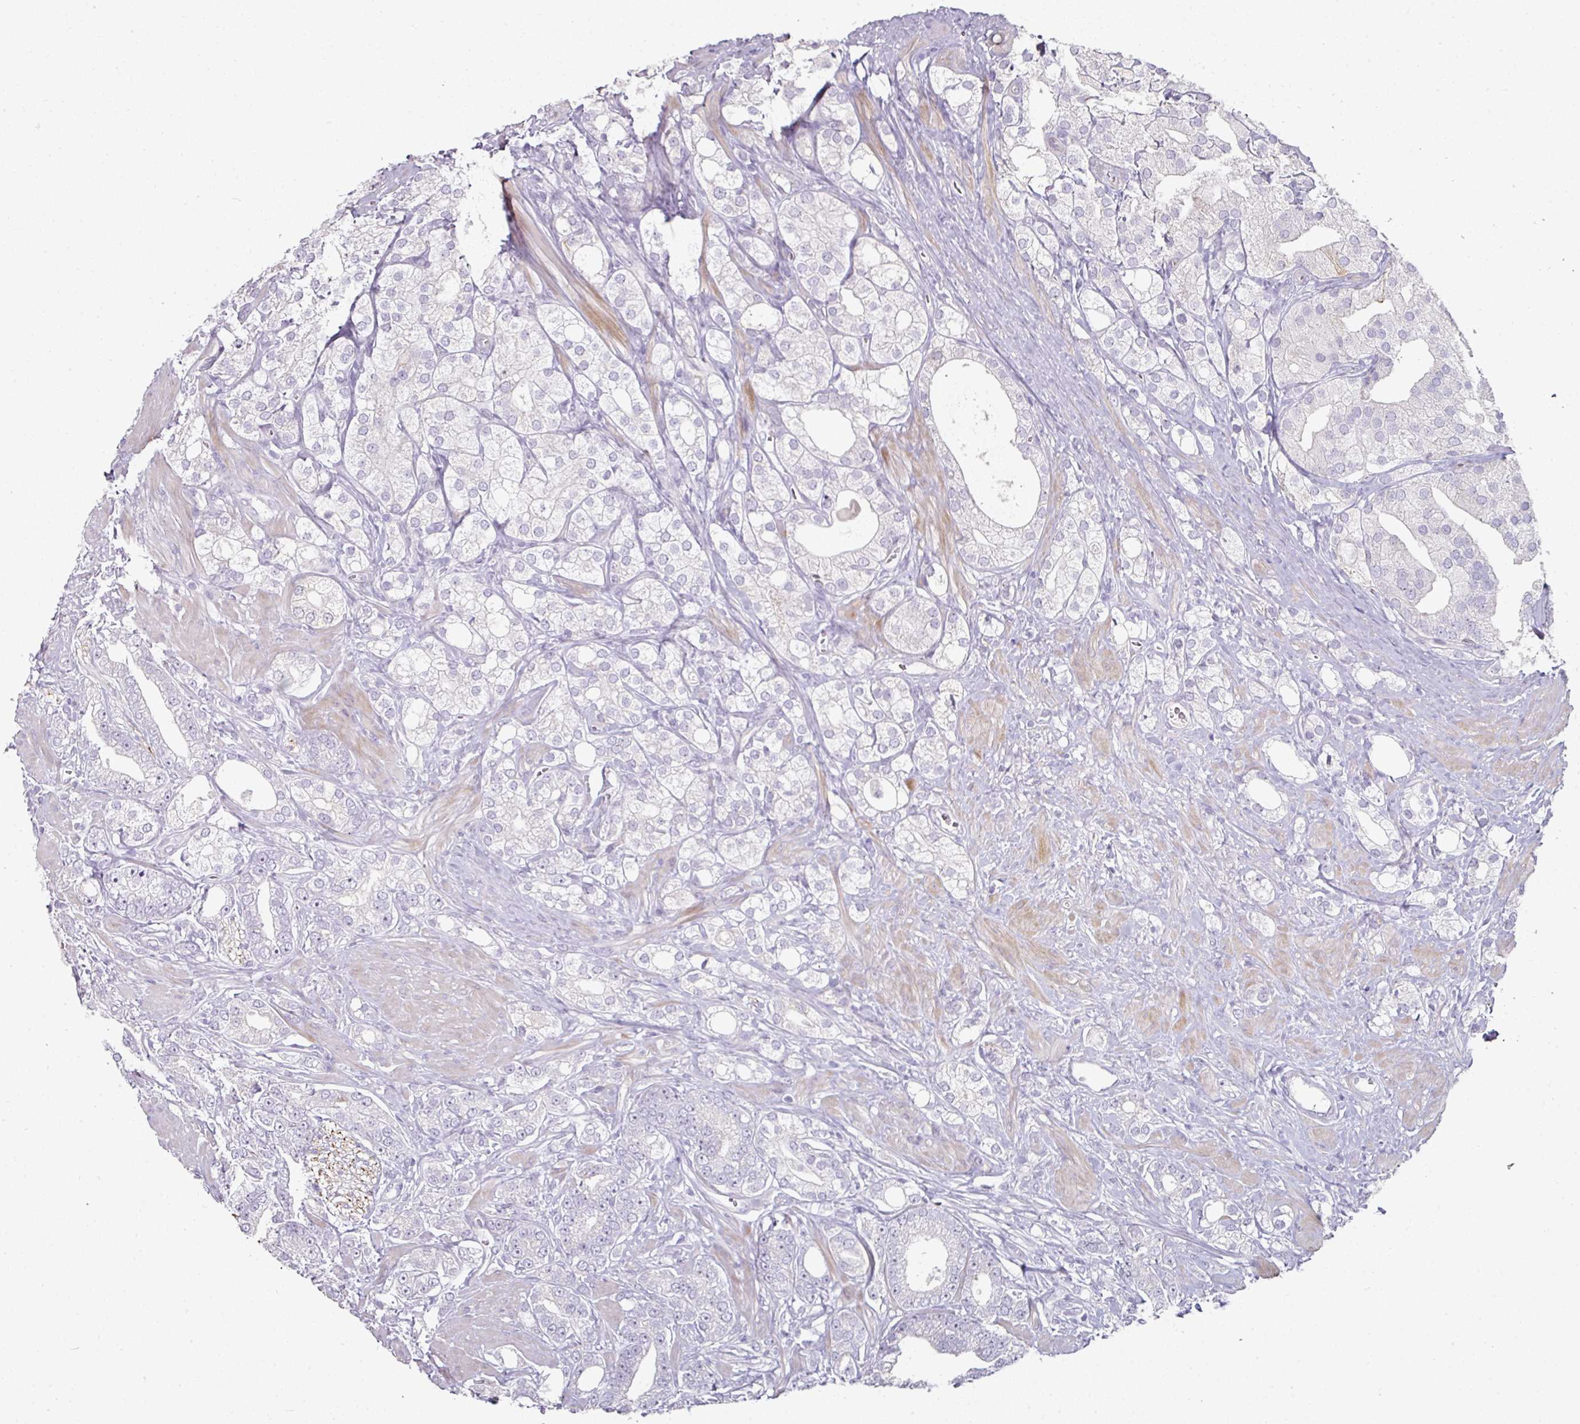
{"staining": {"intensity": "negative", "quantity": "none", "location": "none"}, "tissue": "prostate cancer", "cell_type": "Tumor cells", "image_type": "cancer", "snomed": [{"axis": "morphology", "description": "Adenocarcinoma, High grade"}, {"axis": "topography", "description": "Prostate"}], "caption": "This is an immunohistochemistry (IHC) image of human prostate cancer (high-grade adenocarcinoma). There is no staining in tumor cells.", "gene": "FHAD1", "patient": {"sex": "male", "age": 50}}